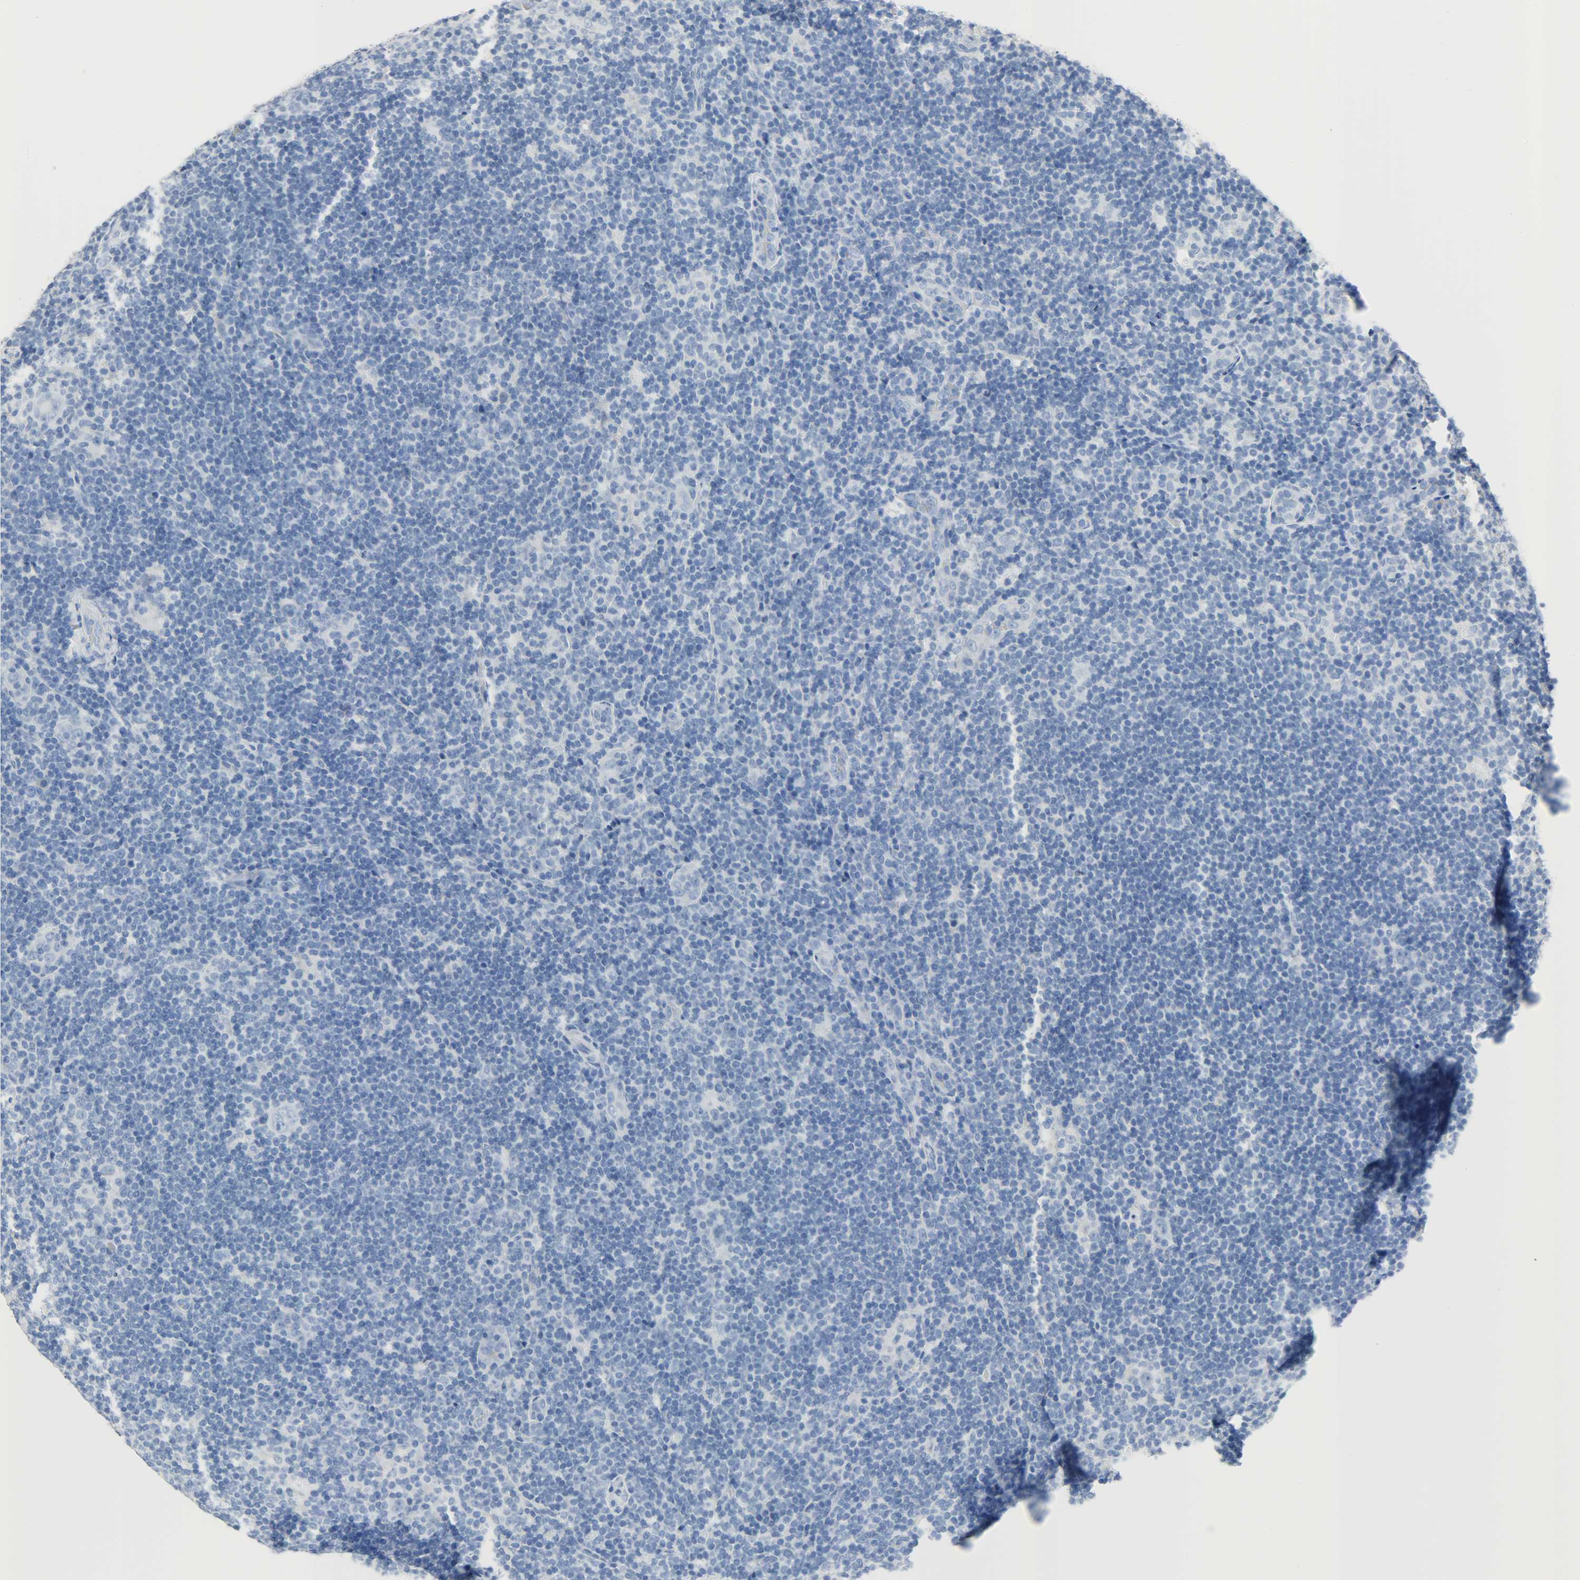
{"staining": {"intensity": "negative", "quantity": "none", "location": "none"}, "tissue": "lymphoma", "cell_type": "Tumor cells", "image_type": "cancer", "snomed": [{"axis": "morphology", "description": "Hodgkin's disease, NOS"}, {"axis": "topography", "description": "Lymph node"}], "caption": "Human Hodgkin's disease stained for a protein using IHC shows no expression in tumor cells.", "gene": "CA3", "patient": {"sex": "female", "age": 57}}